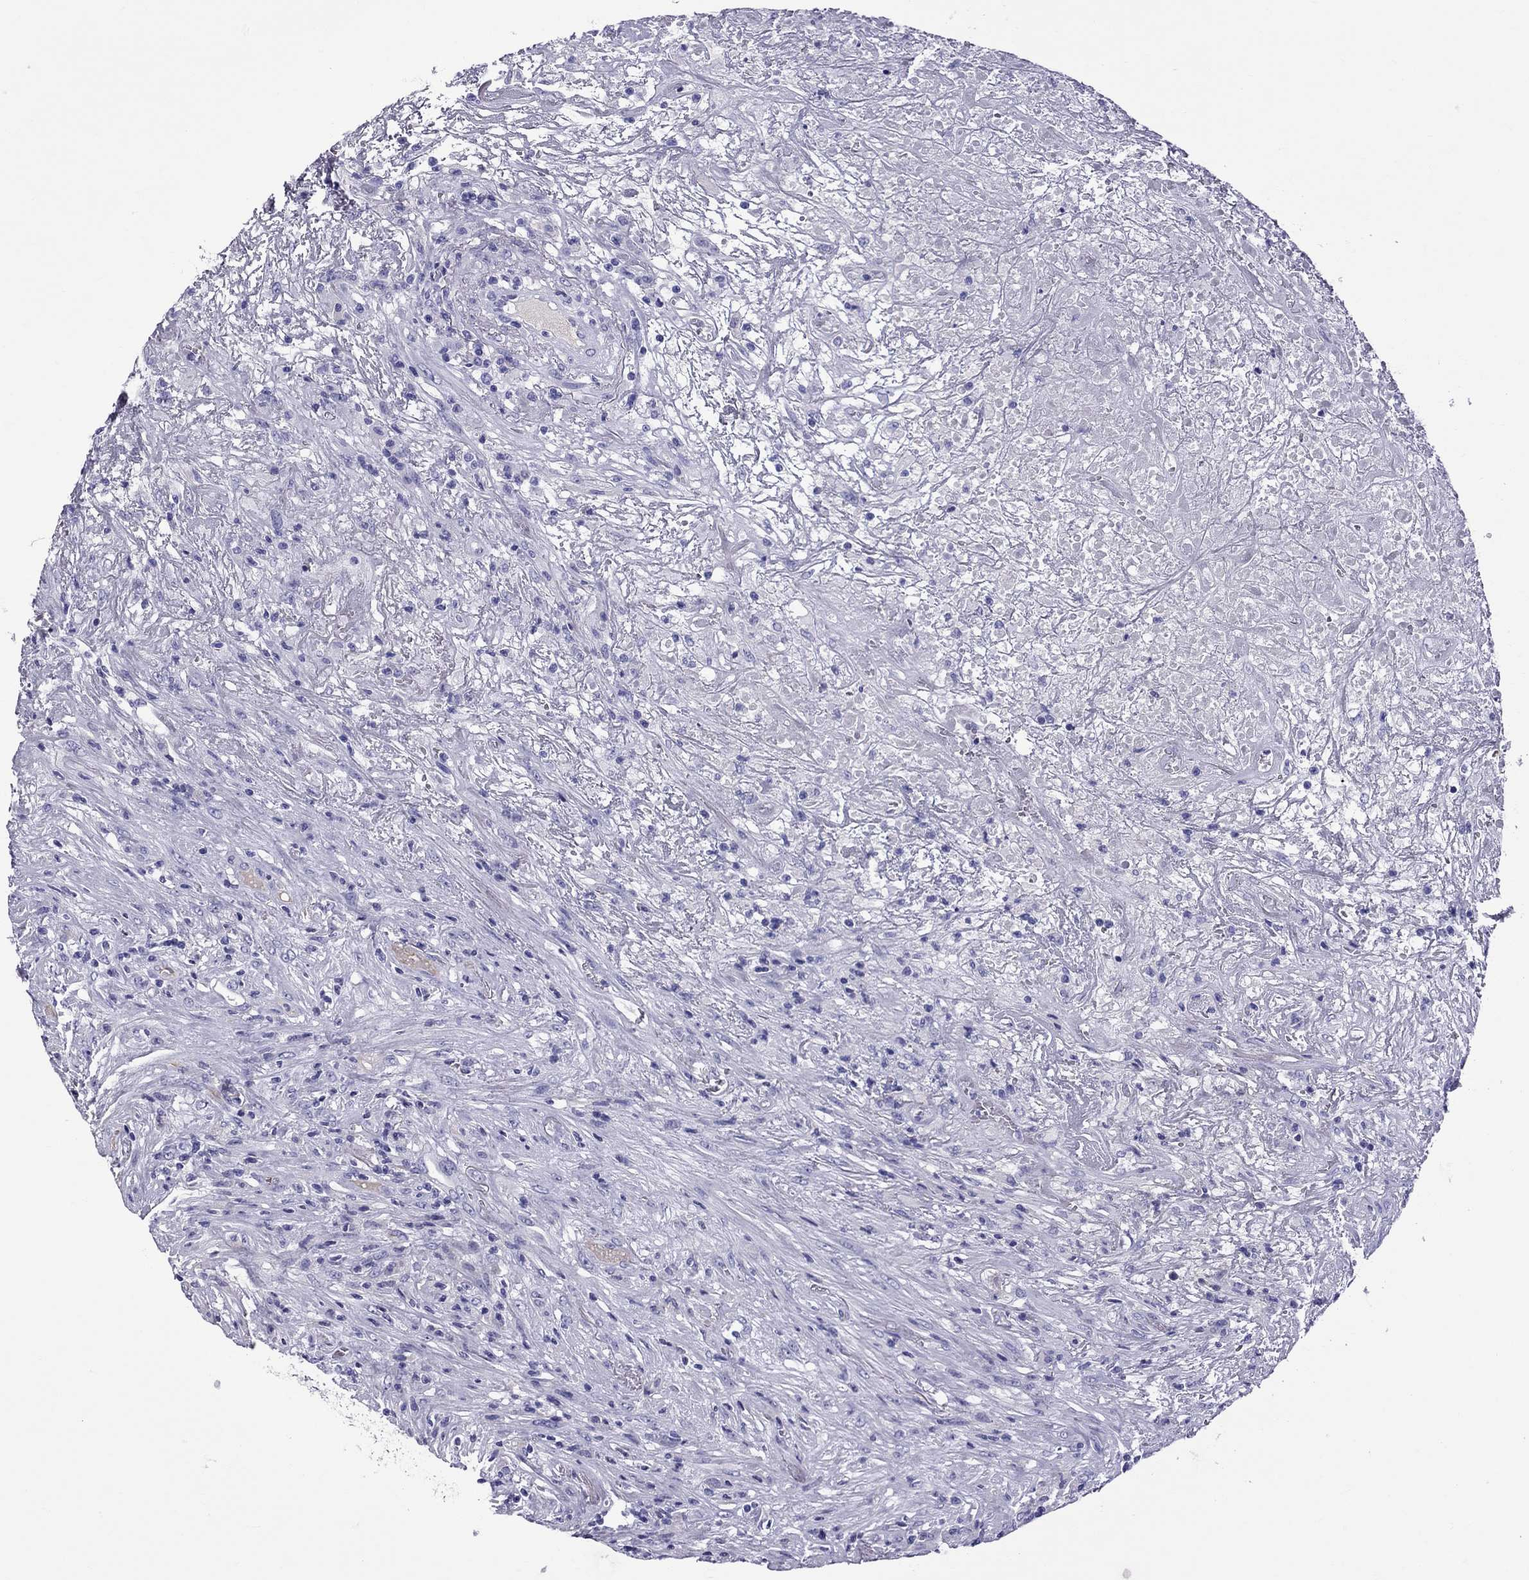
{"staining": {"intensity": "negative", "quantity": "none", "location": "none"}, "tissue": "lymphoma", "cell_type": "Tumor cells", "image_type": "cancer", "snomed": [{"axis": "morphology", "description": "Malignant lymphoma, non-Hodgkin's type, High grade"}, {"axis": "topography", "description": "Lung"}], "caption": "An immunohistochemistry (IHC) image of high-grade malignant lymphoma, non-Hodgkin's type is shown. There is no staining in tumor cells of high-grade malignant lymphoma, non-Hodgkin's type.", "gene": "SCART1", "patient": {"sex": "male", "age": 79}}